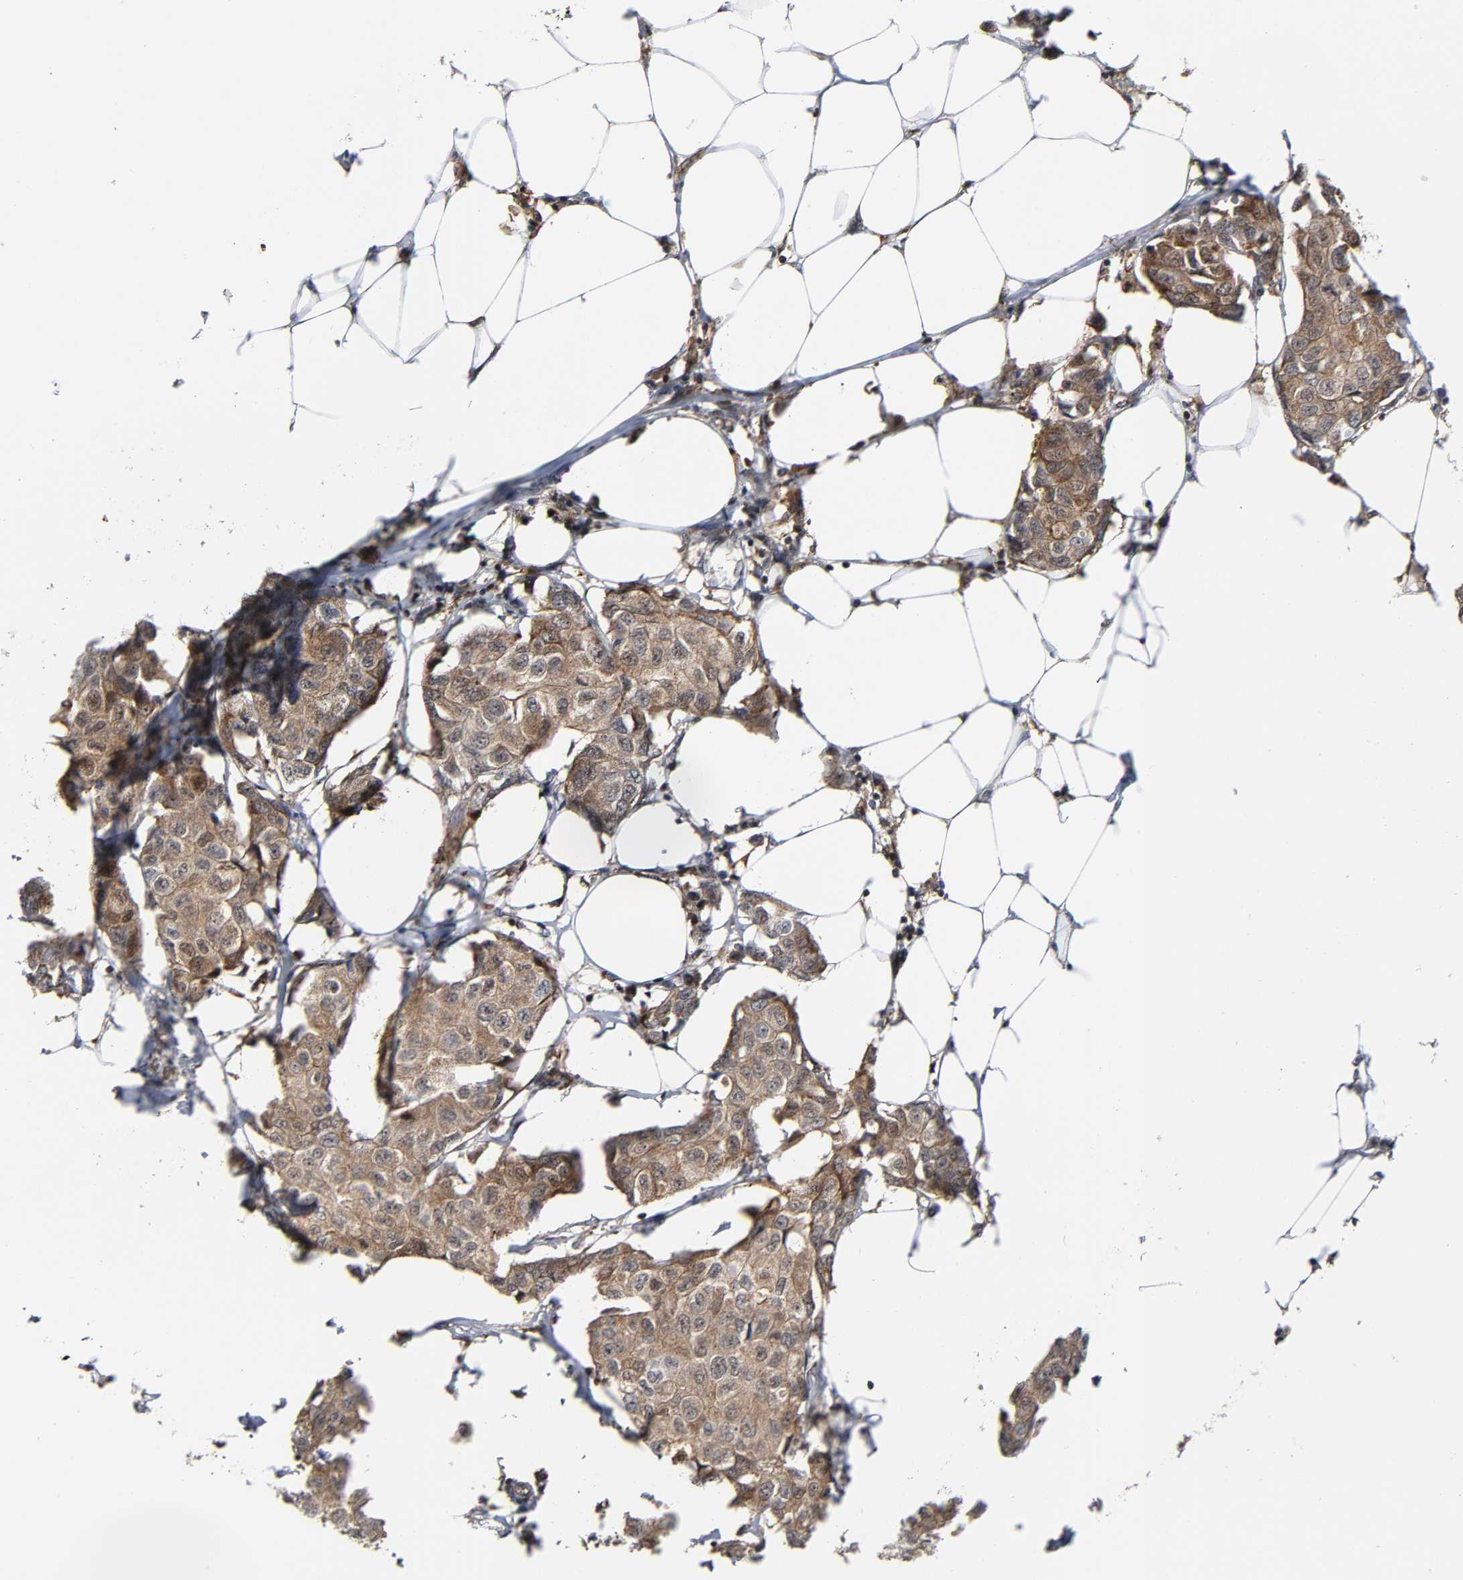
{"staining": {"intensity": "weak", "quantity": ">75%", "location": "cytoplasmic/membranous"}, "tissue": "breast cancer", "cell_type": "Tumor cells", "image_type": "cancer", "snomed": [{"axis": "morphology", "description": "Duct carcinoma"}, {"axis": "topography", "description": "Breast"}], "caption": "Immunohistochemistry (IHC) of invasive ductal carcinoma (breast) shows low levels of weak cytoplasmic/membranous expression in approximately >75% of tumor cells. (DAB (3,3'-diaminobenzidine) IHC, brown staining for protein, blue staining for nuclei).", "gene": "MAPK1", "patient": {"sex": "female", "age": 80}}